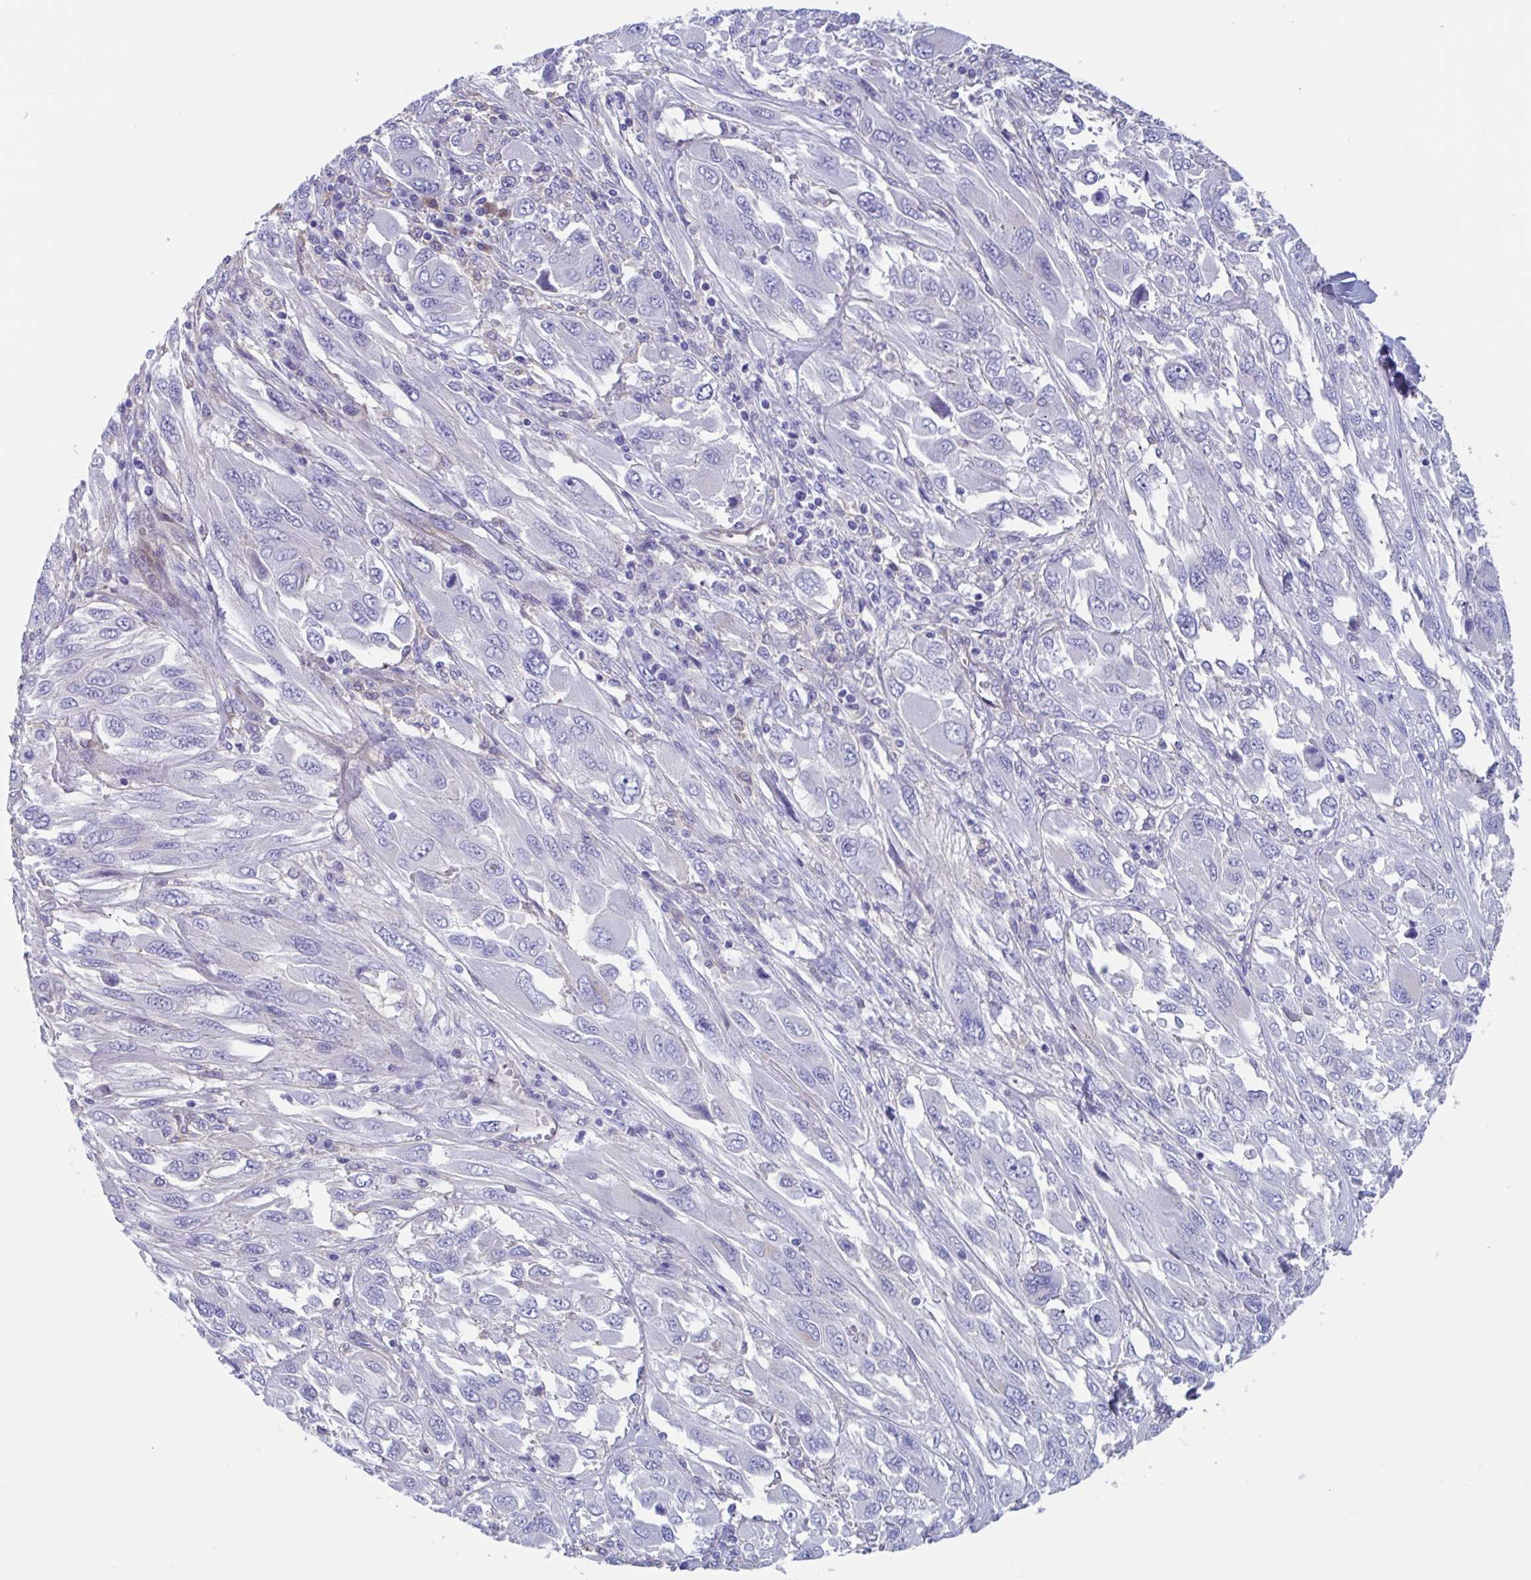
{"staining": {"intensity": "negative", "quantity": "none", "location": "none"}, "tissue": "melanoma", "cell_type": "Tumor cells", "image_type": "cancer", "snomed": [{"axis": "morphology", "description": "Malignant melanoma, NOS"}, {"axis": "topography", "description": "Skin"}], "caption": "An immunohistochemistry micrograph of malignant melanoma is shown. There is no staining in tumor cells of malignant melanoma.", "gene": "LPIN3", "patient": {"sex": "female", "age": 91}}